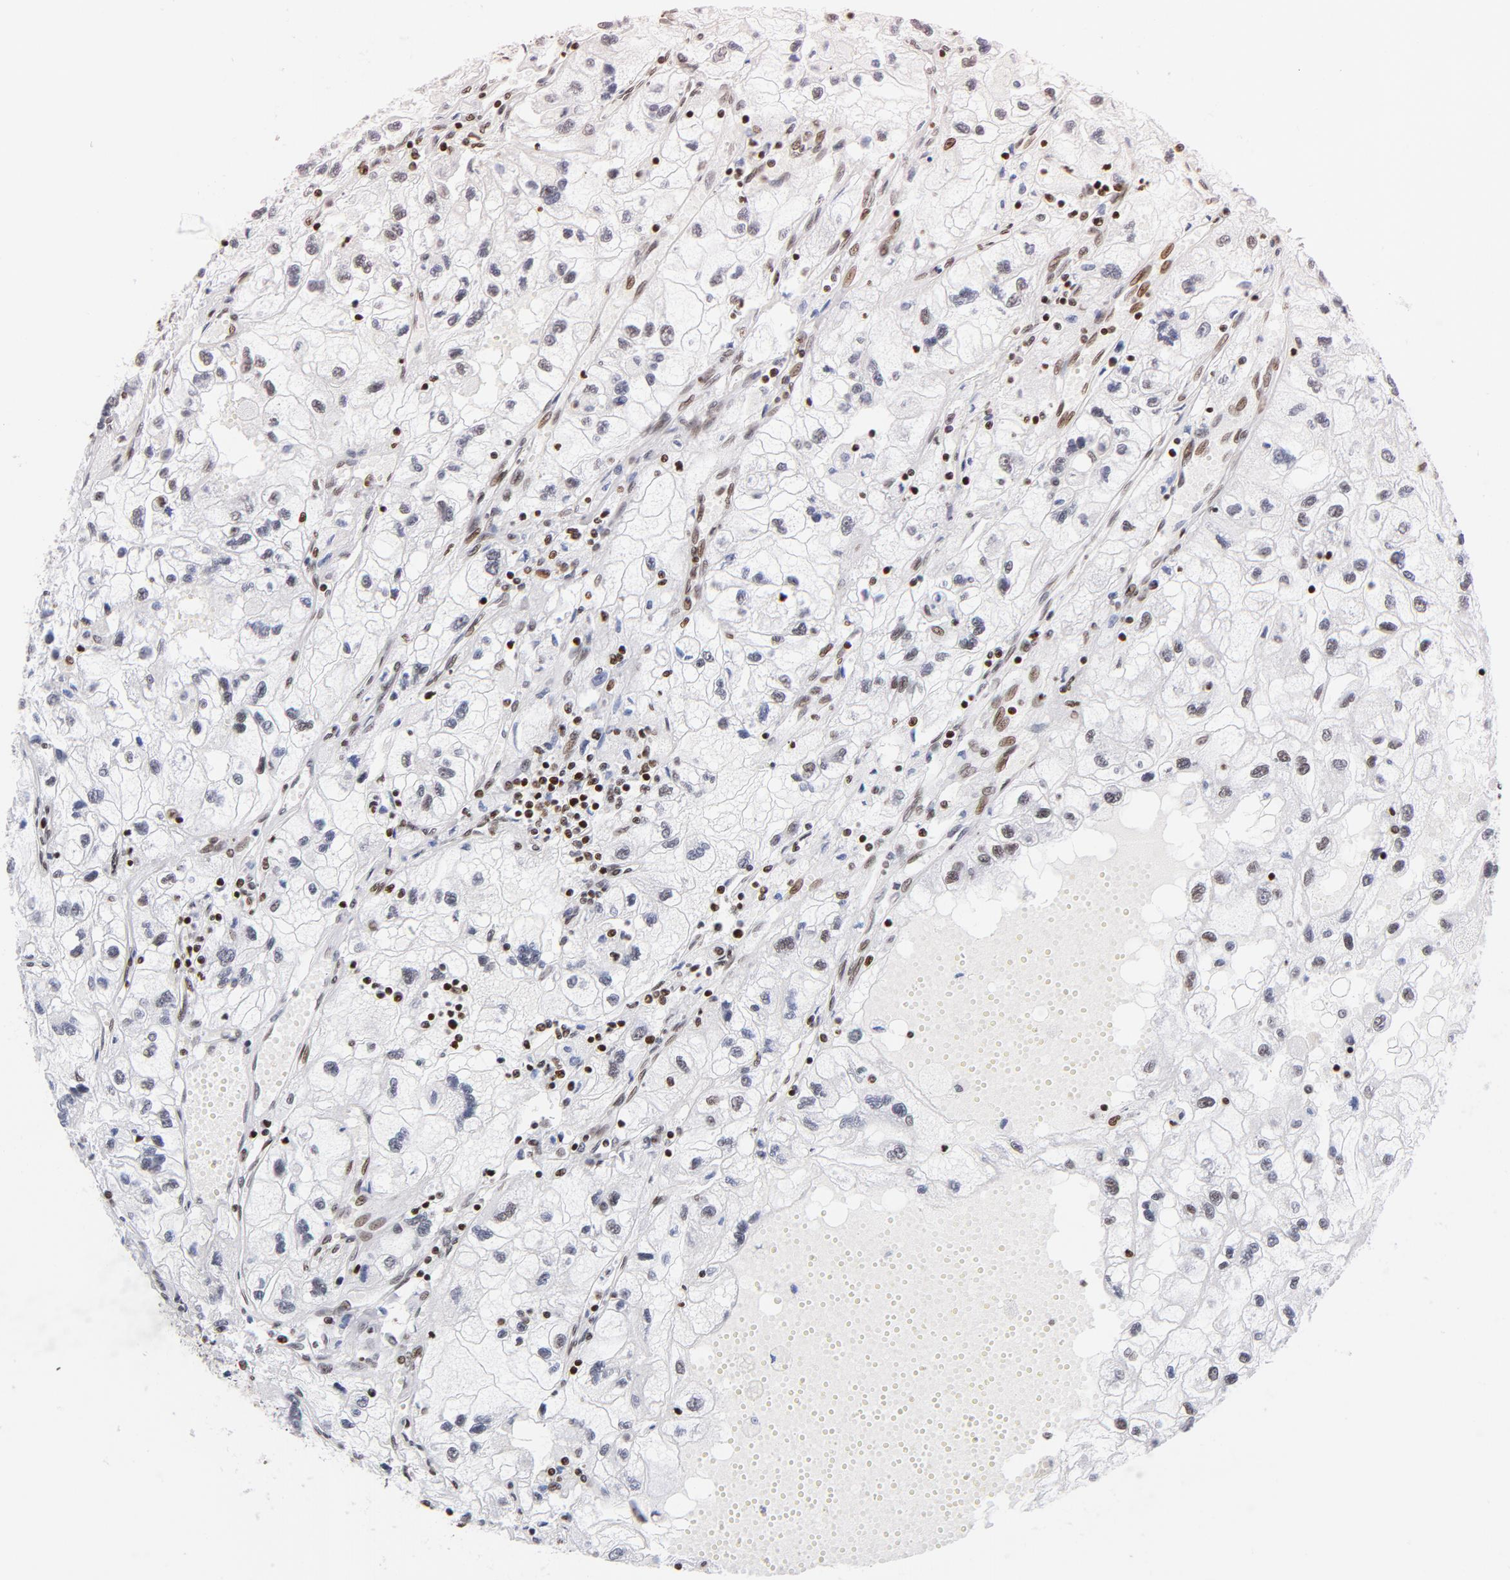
{"staining": {"intensity": "moderate", "quantity": "25%-75%", "location": "nuclear"}, "tissue": "renal cancer", "cell_type": "Tumor cells", "image_type": "cancer", "snomed": [{"axis": "morphology", "description": "Normal tissue, NOS"}, {"axis": "morphology", "description": "Adenocarcinoma, NOS"}, {"axis": "topography", "description": "Kidney"}], "caption": "Renal adenocarcinoma stained with a brown dye reveals moderate nuclear positive expression in about 25%-75% of tumor cells.", "gene": "TOP2B", "patient": {"sex": "male", "age": 71}}